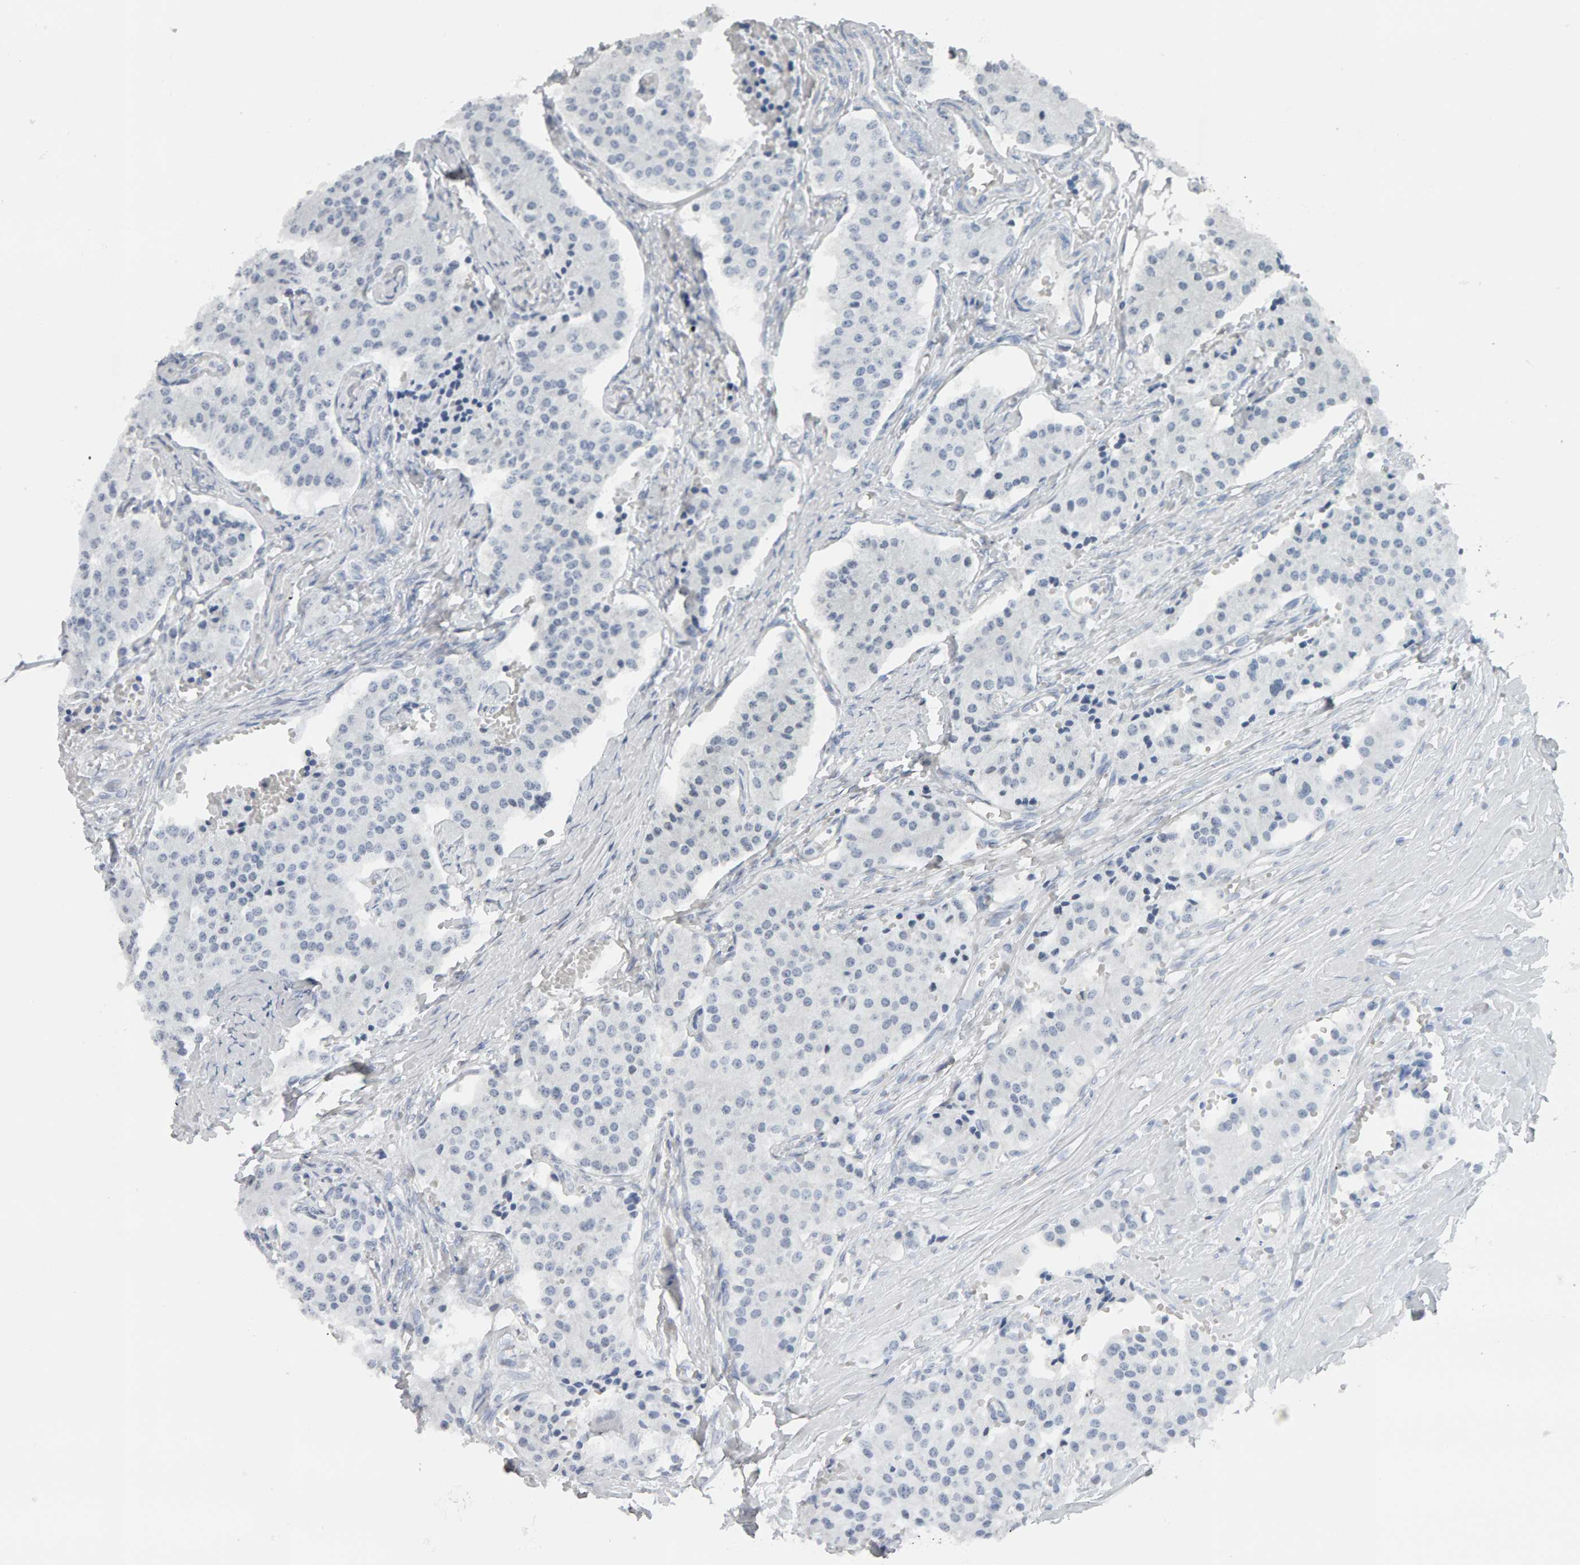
{"staining": {"intensity": "negative", "quantity": "none", "location": "none"}, "tissue": "carcinoid", "cell_type": "Tumor cells", "image_type": "cancer", "snomed": [{"axis": "morphology", "description": "Carcinoid, malignant, NOS"}, {"axis": "topography", "description": "Colon"}], "caption": "Image shows no significant protein staining in tumor cells of malignant carcinoid. (Immunohistochemistry (ihc), brightfield microscopy, high magnification).", "gene": "AFF4", "patient": {"sex": "female", "age": 52}}